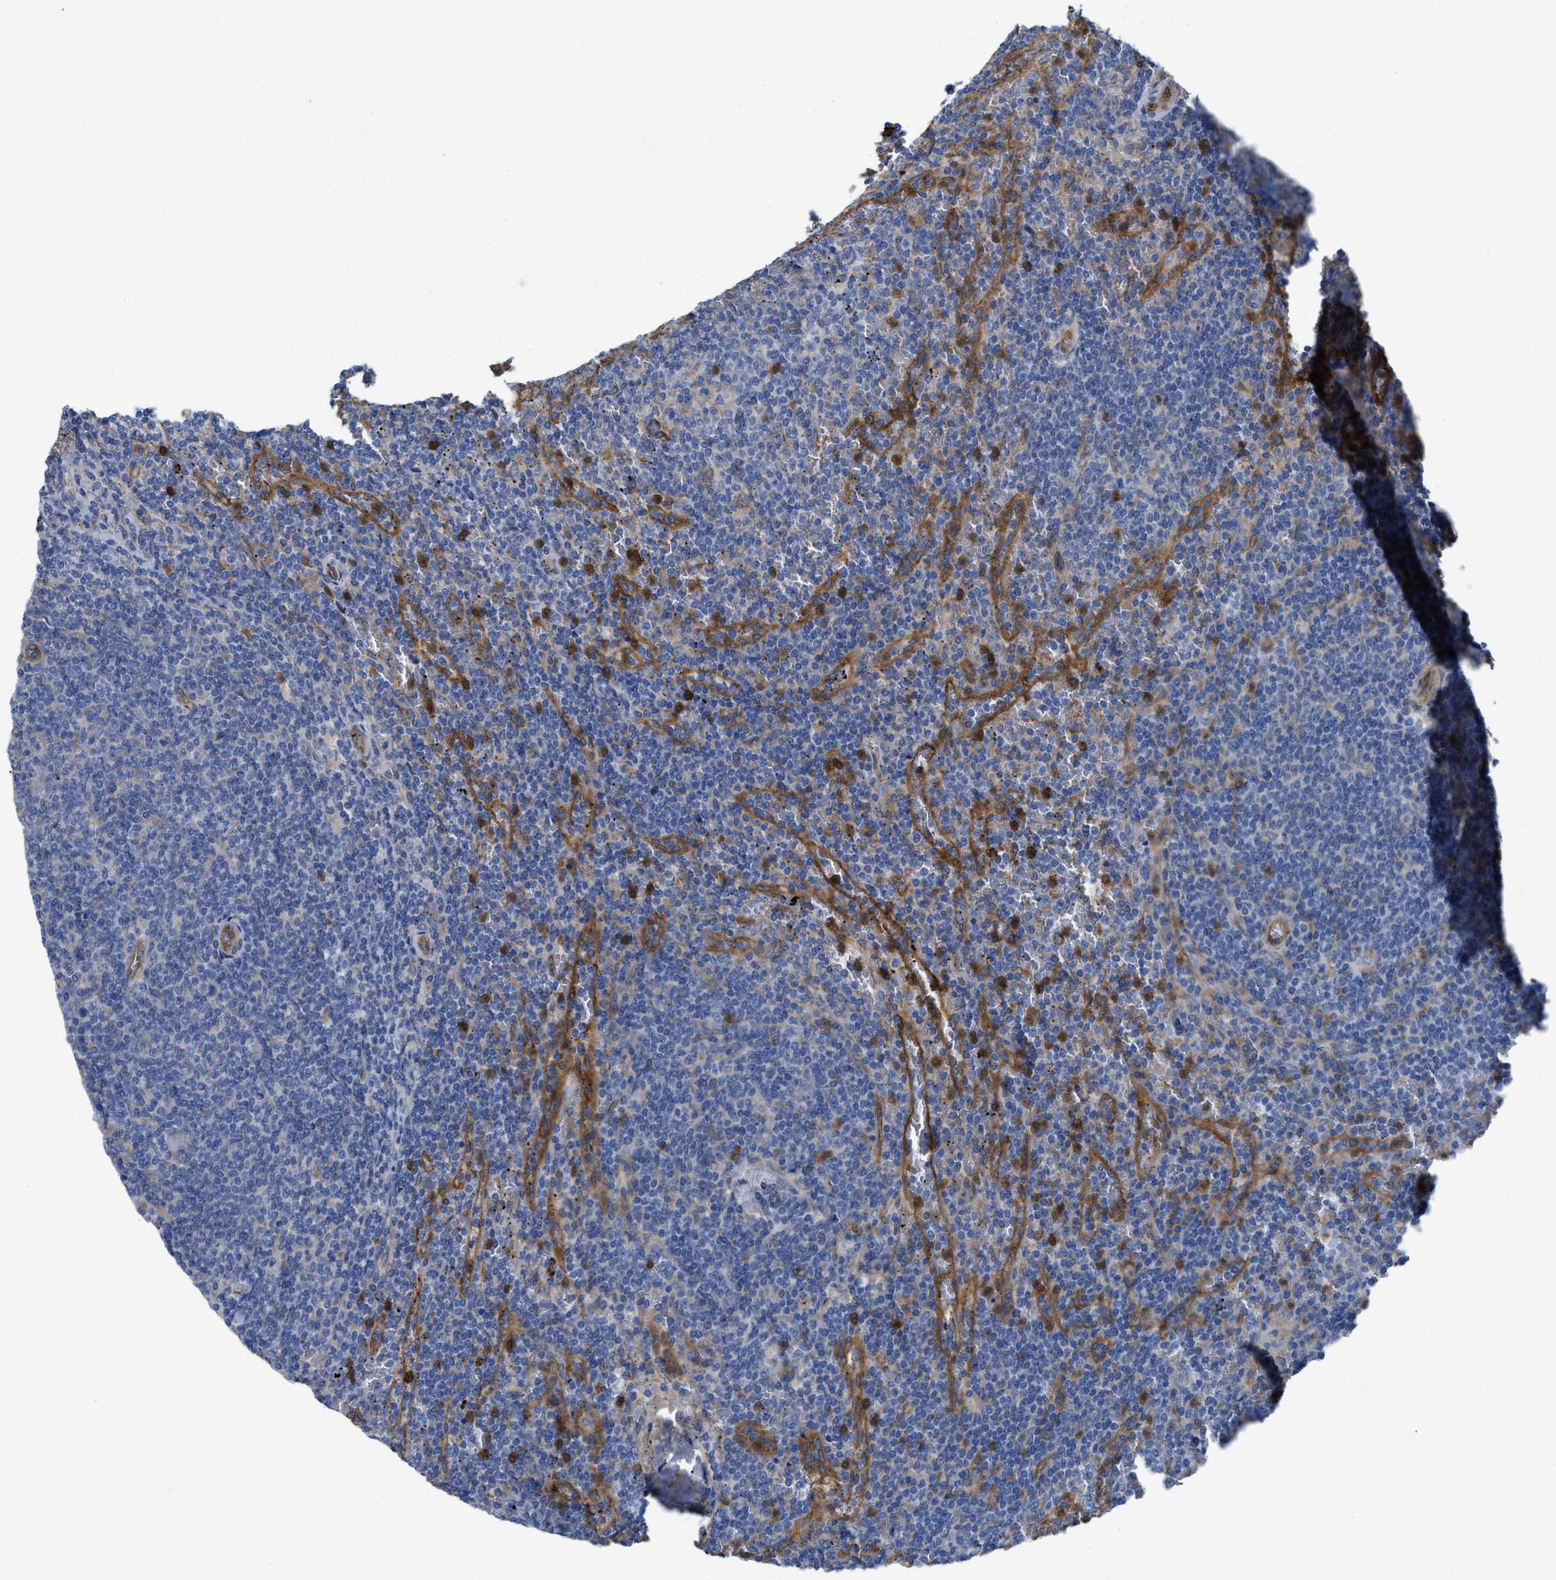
{"staining": {"intensity": "weak", "quantity": "<25%", "location": "cytoplasmic/membranous"}, "tissue": "lymphoma", "cell_type": "Tumor cells", "image_type": "cancer", "snomed": [{"axis": "morphology", "description": "Malignant lymphoma, non-Hodgkin's type, Low grade"}, {"axis": "topography", "description": "Spleen"}], "caption": "Low-grade malignant lymphoma, non-Hodgkin's type was stained to show a protein in brown. There is no significant positivity in tumor cells.", "gene": "TRIOBP", "patient": {"sex": "female", "age": 50}}